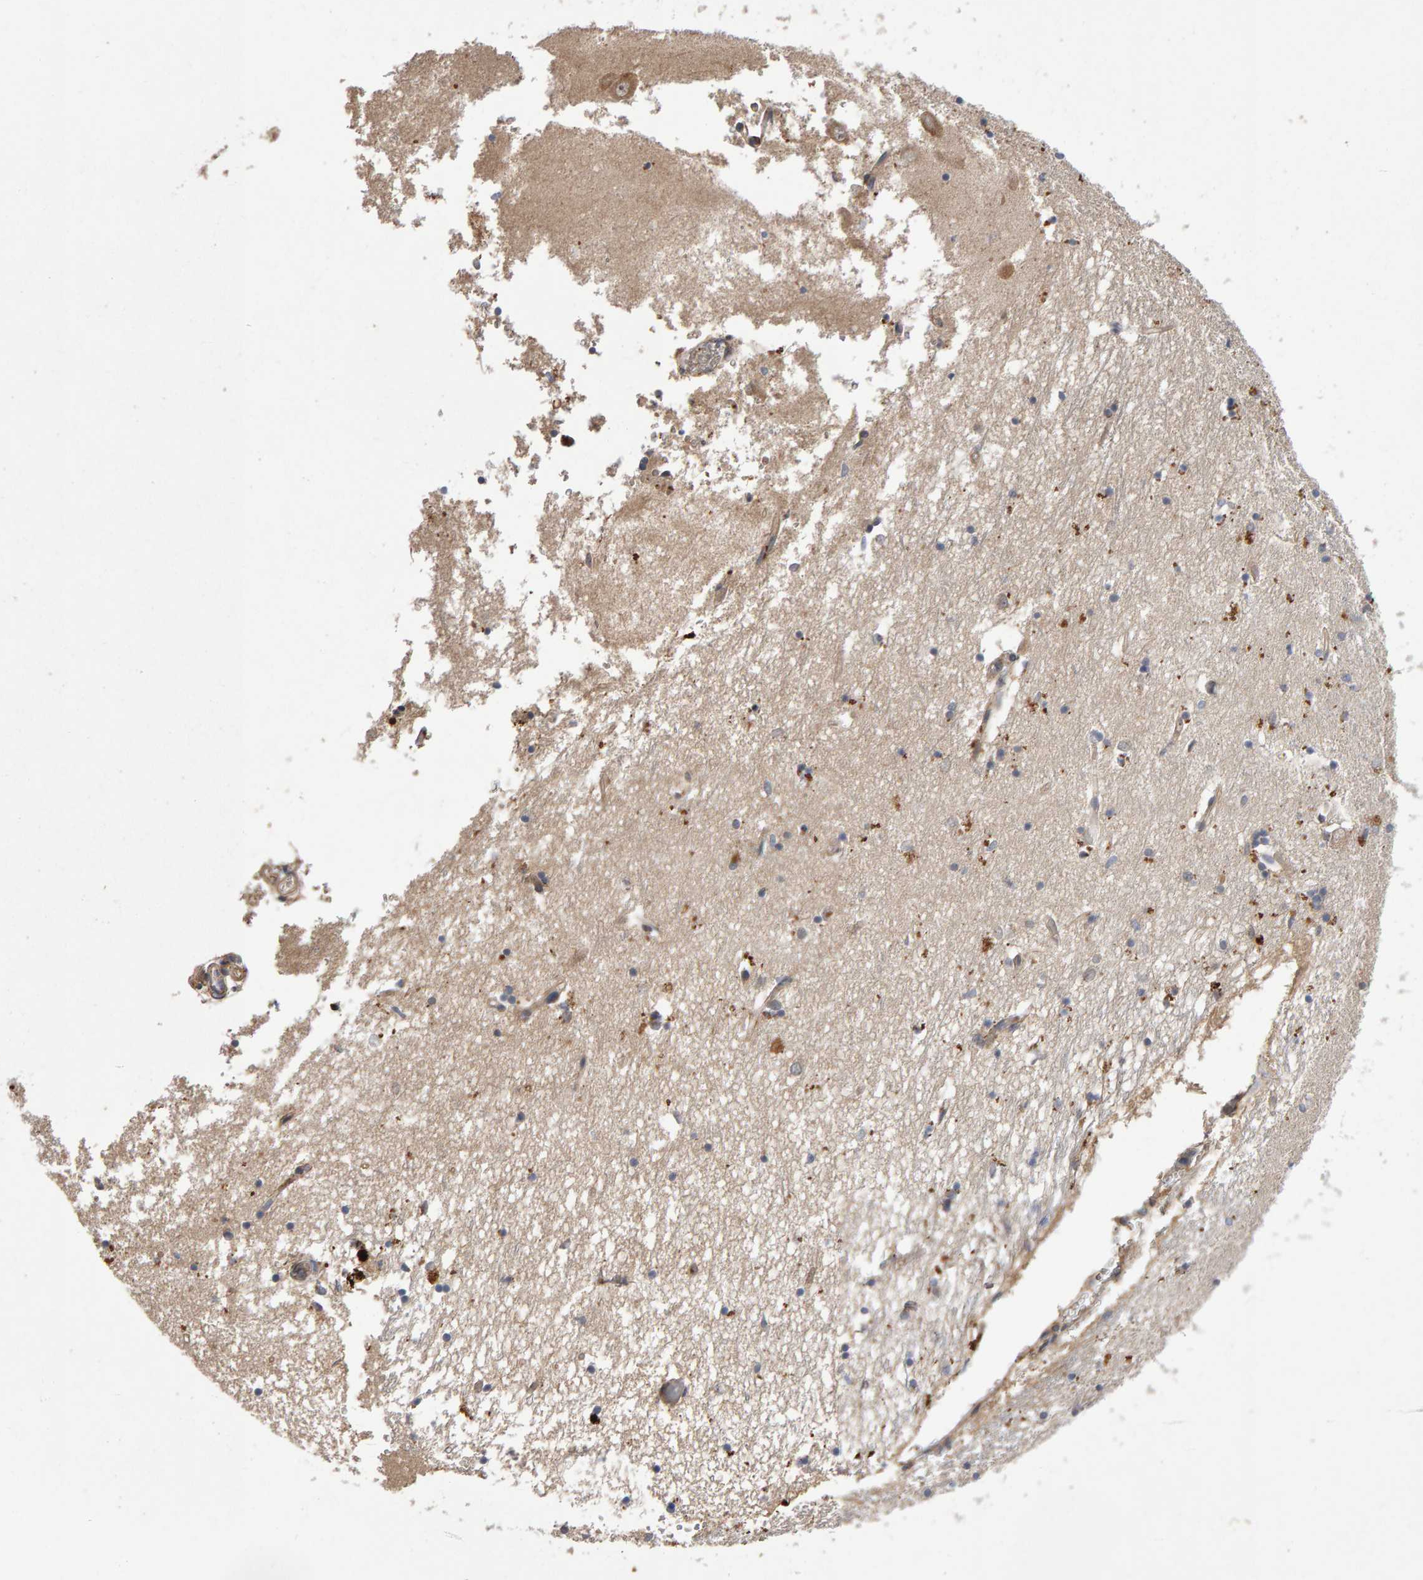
{"staining": {"intensity": "moderate", "quantity": "<25%", "location": "cytoplasmic/membranous"}, "tissue": "hippocampus", "cell_type": "Glial cells", "image_type": "normal", "snomed": [{"axis": "morphology", "description": "Normal tissue, NOS"}, {"axis": "topography", "description": "Hippocampus"}], "caption": "High-magnification brightfield microscopy of benign hippocampus stained with DAB (brown) and counterstained with hematoxylin (blue). glial cells exhibit moderate cytoplasmic/membranous expression is identified in about<25% of cells.", "gene": "PGS1", "patient": {"sex": "male", "age": 70}}